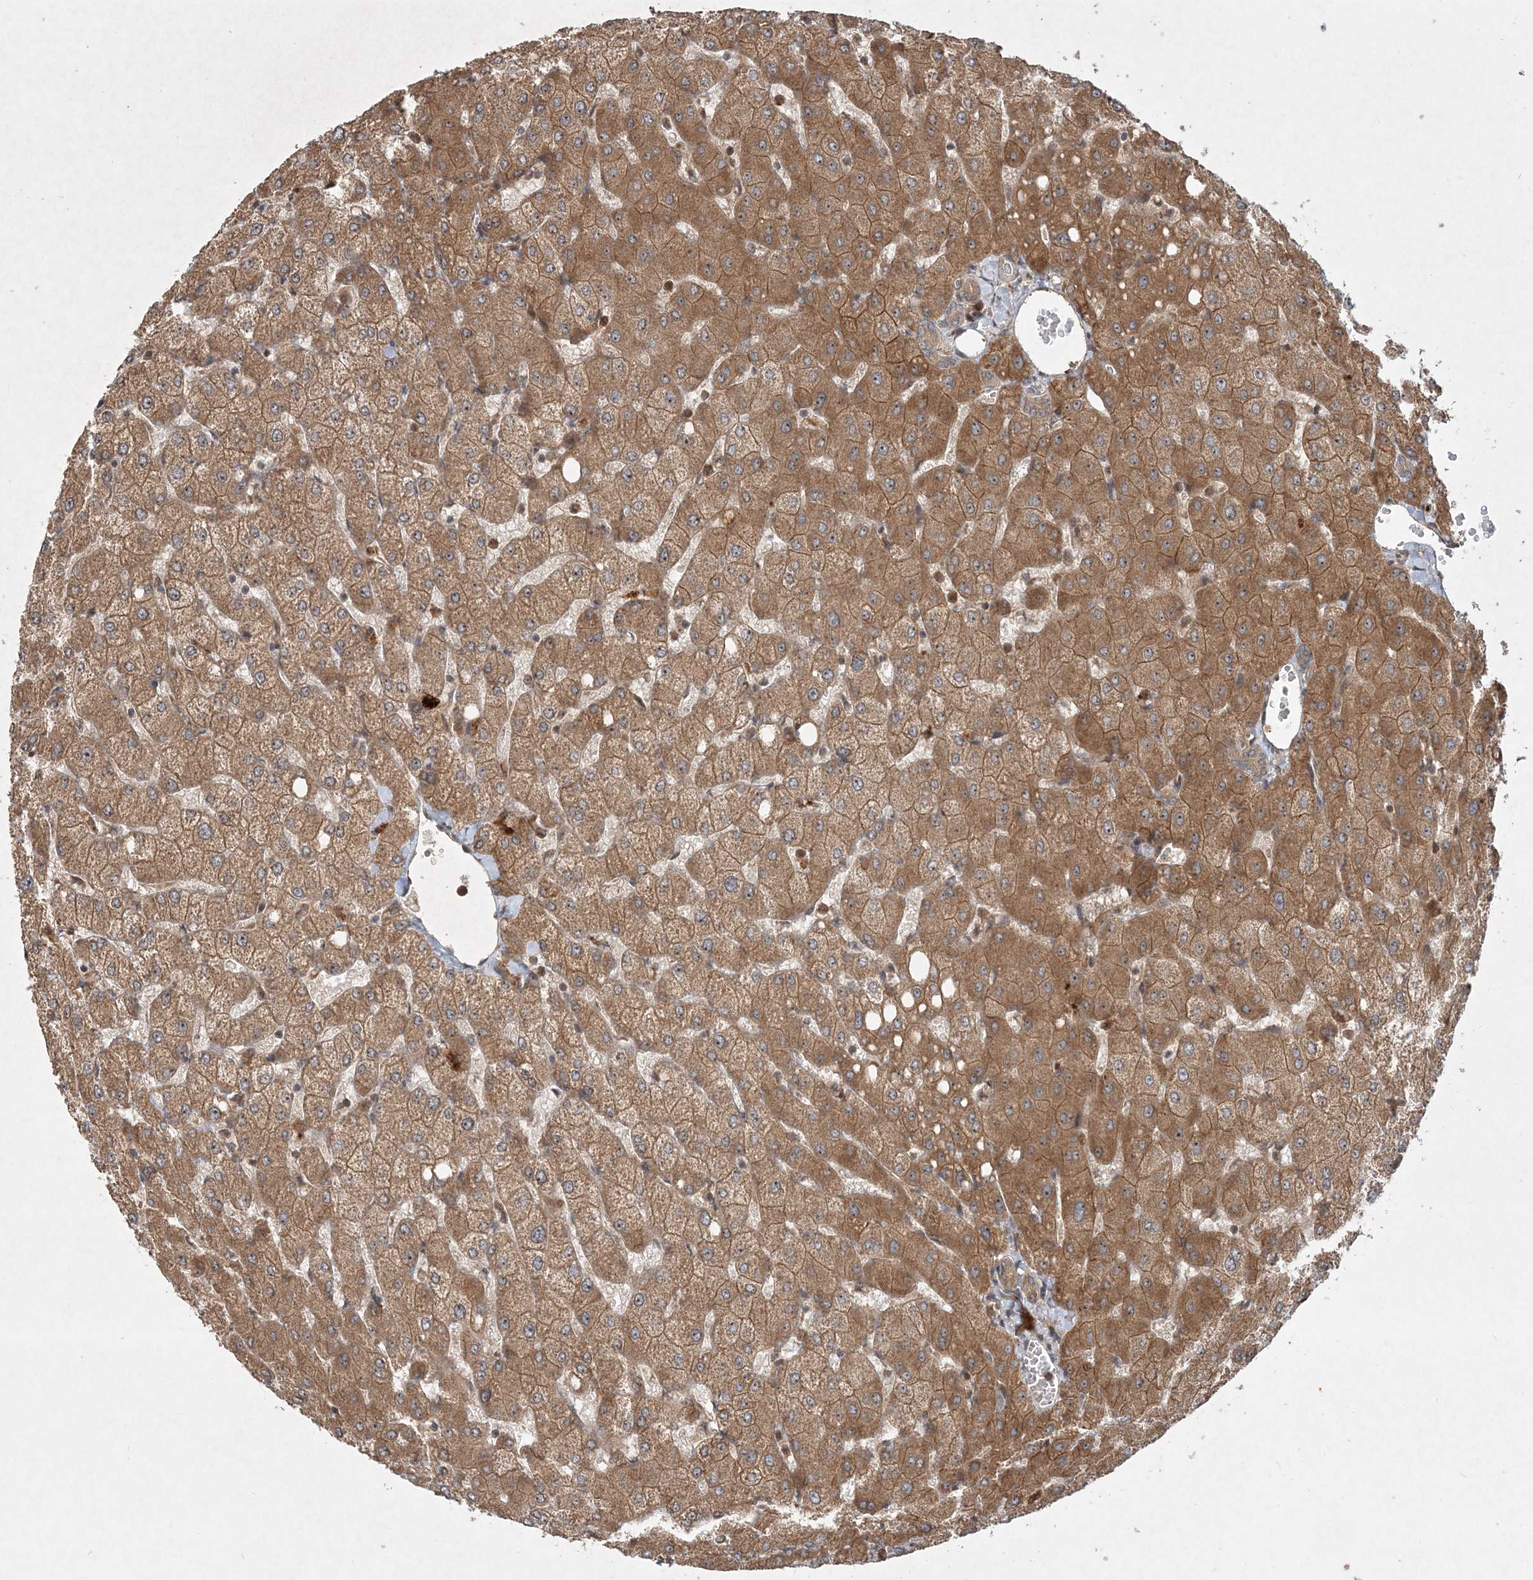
{"staining": {"intensity": "weak", "quantity": ">75%", "location": "cytoplasmic/membranous"}, "tissue": "liver", "cell_type": "Cholangiocytes", "image_type": "normal", "snomed": [{"axis": "morphology", "description": "Normal tissue, NOS"}, {"axis": "topography", "description": "Liver"}], "caption": "Immunohistochemical staining of benign liver shows low levels of weak cytoplasmic/membranous staining in about >75% of cholangiocytes.", "gene": "UBR3", "patient": {"sex": "female", "age": 54}}